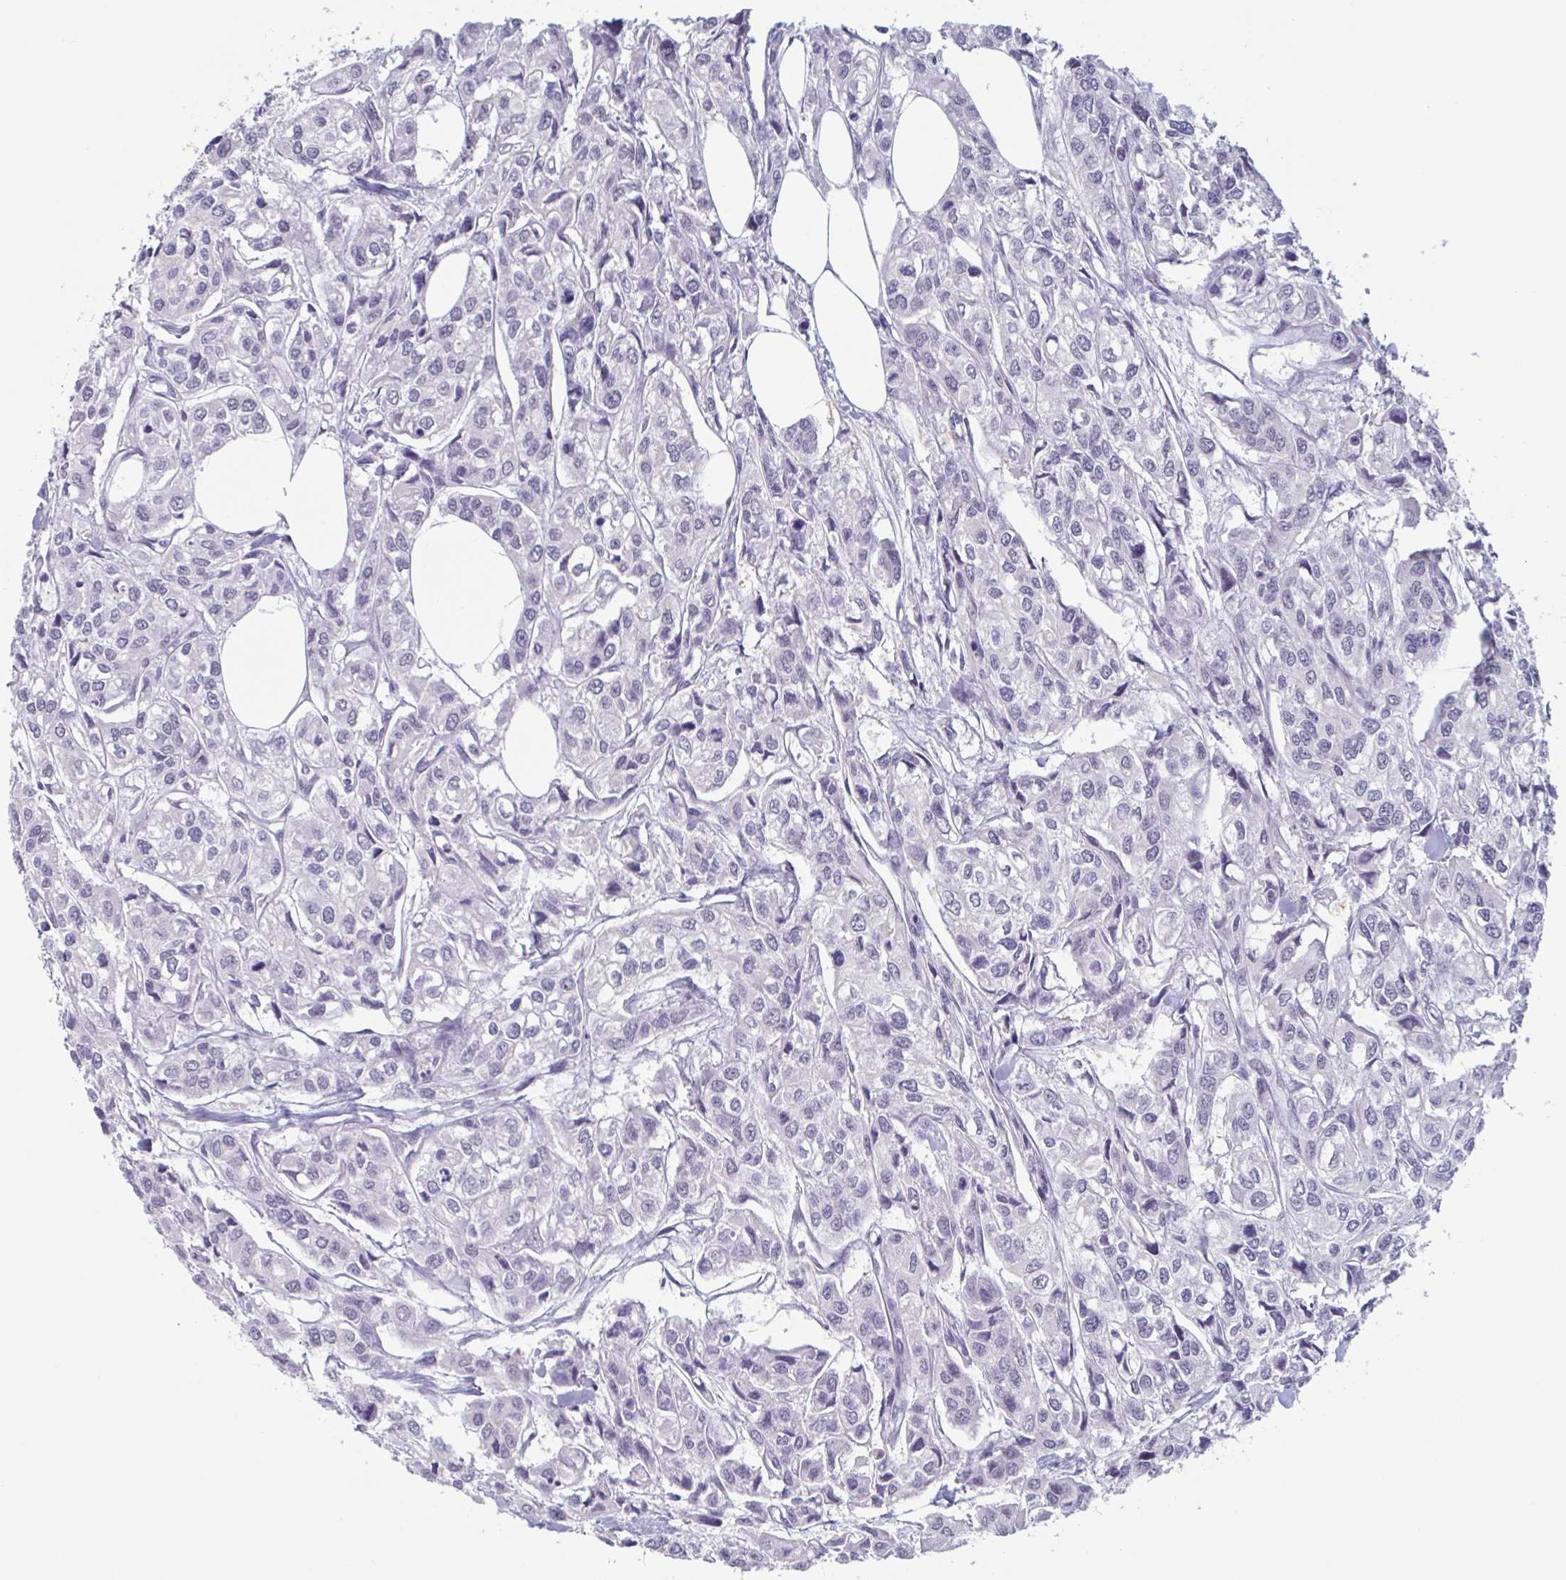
{"staining": {"intensity": "negative", "quantity": "none", "location": "none"}, "tissue": "urothelial cancer", "cell_type": "Tumor cells", "image_type": "cancer", "snomed": [{"axis": "morphology", "description": "Urothelial carcinoma, High grade"}, {"axis": "topography", "description": "Urinary bladder"}], "caption": "Urothelial cancer stained for a protein using immunohistochemistry (IHC) demonstrates no positivity tumor cells.", "gene": "KDM4D", "patient": {"sex": "male", "age": 67}}